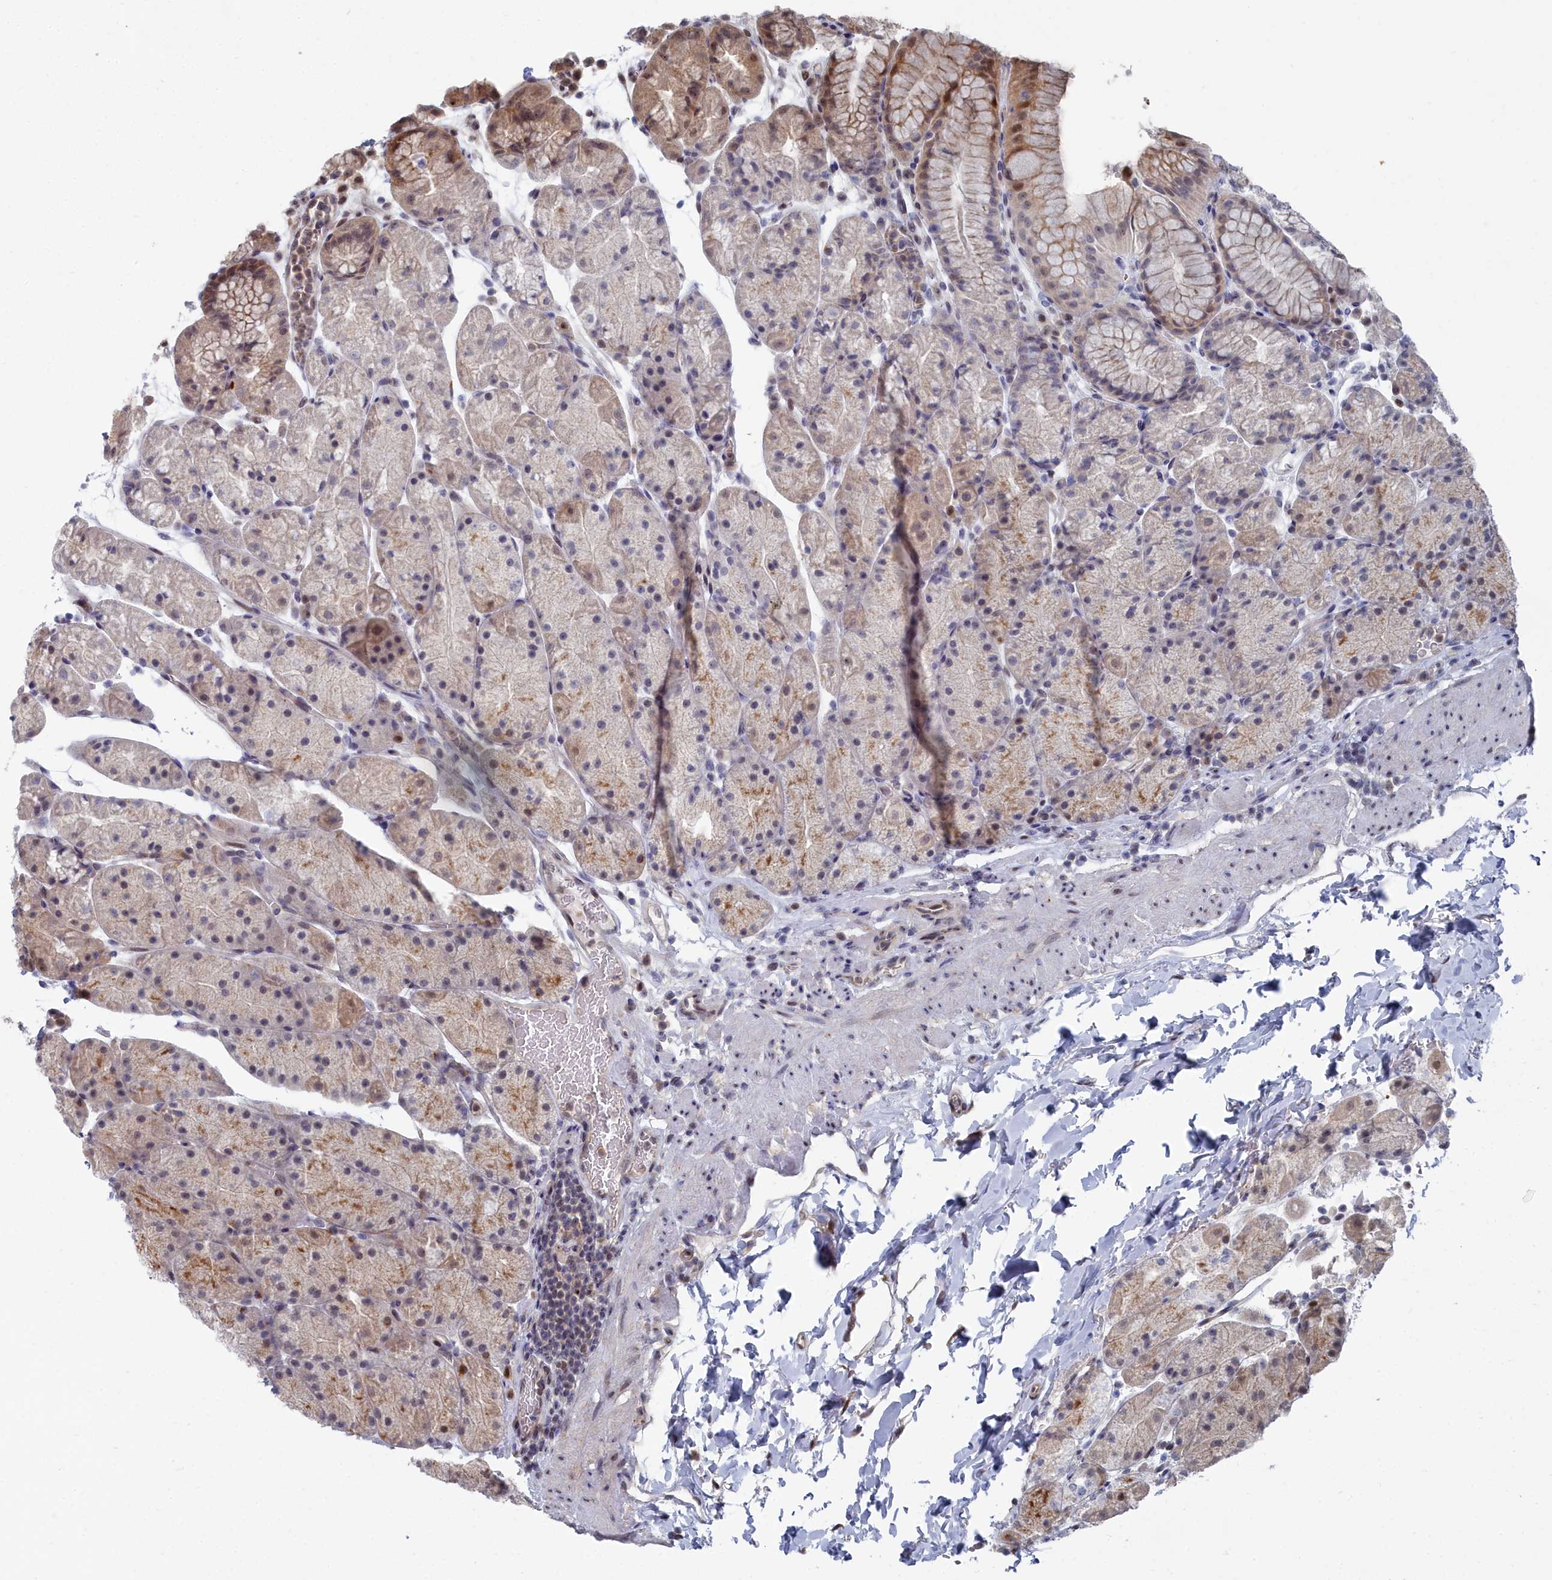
{"staining": {"intensity": "moderate", "quantity": "<25%", "location": "cytoplasmic/membranous,nuclear"}, "tissue": "stomach", "cell_type": "Glandular cells", "image_type": "normal", "snomed": [{"axis": "morphology", "description": "Normal tissue, NOS"}, {"axis": "topography", "description": "Stomach, upper"}, {"axis": "topography", "description": "Stomach, lower"}], "caption": "A histopathology image of human stomach stained for a protein exhibits moderate cytoplasmic/membranous,nuclear brown staining in glandular cells.", "gene": "RPS27A", "patient": {"sex": "male", "age": 67}}